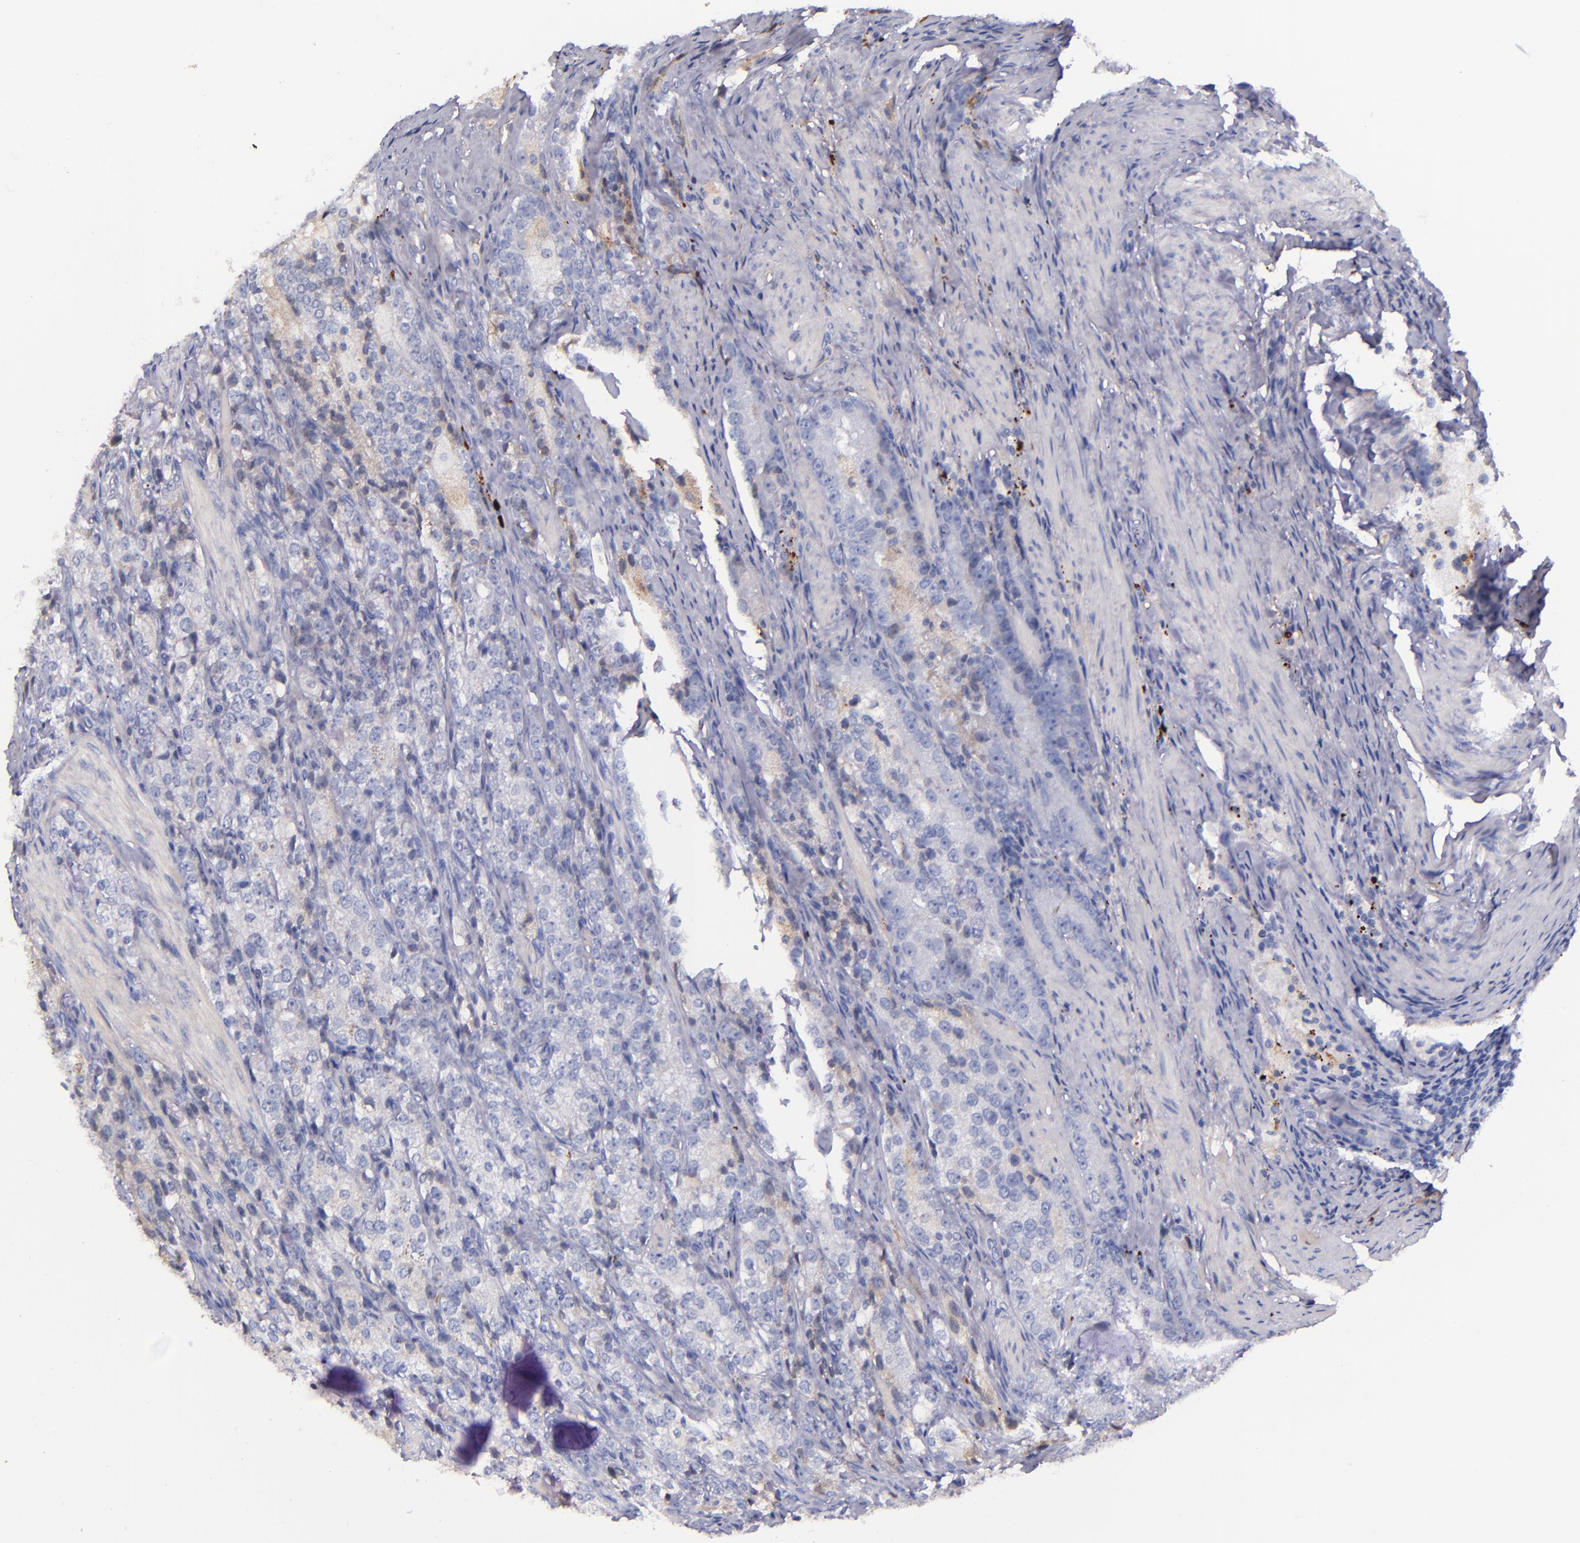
{"staining": {"intensity": "negative", "quantity": "none", "location": "none"}, "tissue": "prostate cancer", "cell_type": "Tumor cells", "image_type": "cancer", "snomed": [{"axis": "morphology", "description": "Adenocarcinoma, High grade"}, {"axis": "topography", "description": "Prostate"}], "caption": "Photomicrograph shows no protein staining in tumor cells of prostate adenocarcinoma (high-grade) tissue.", "gene": "KNG1", "patient": {"sex": "male", "age": 63}}